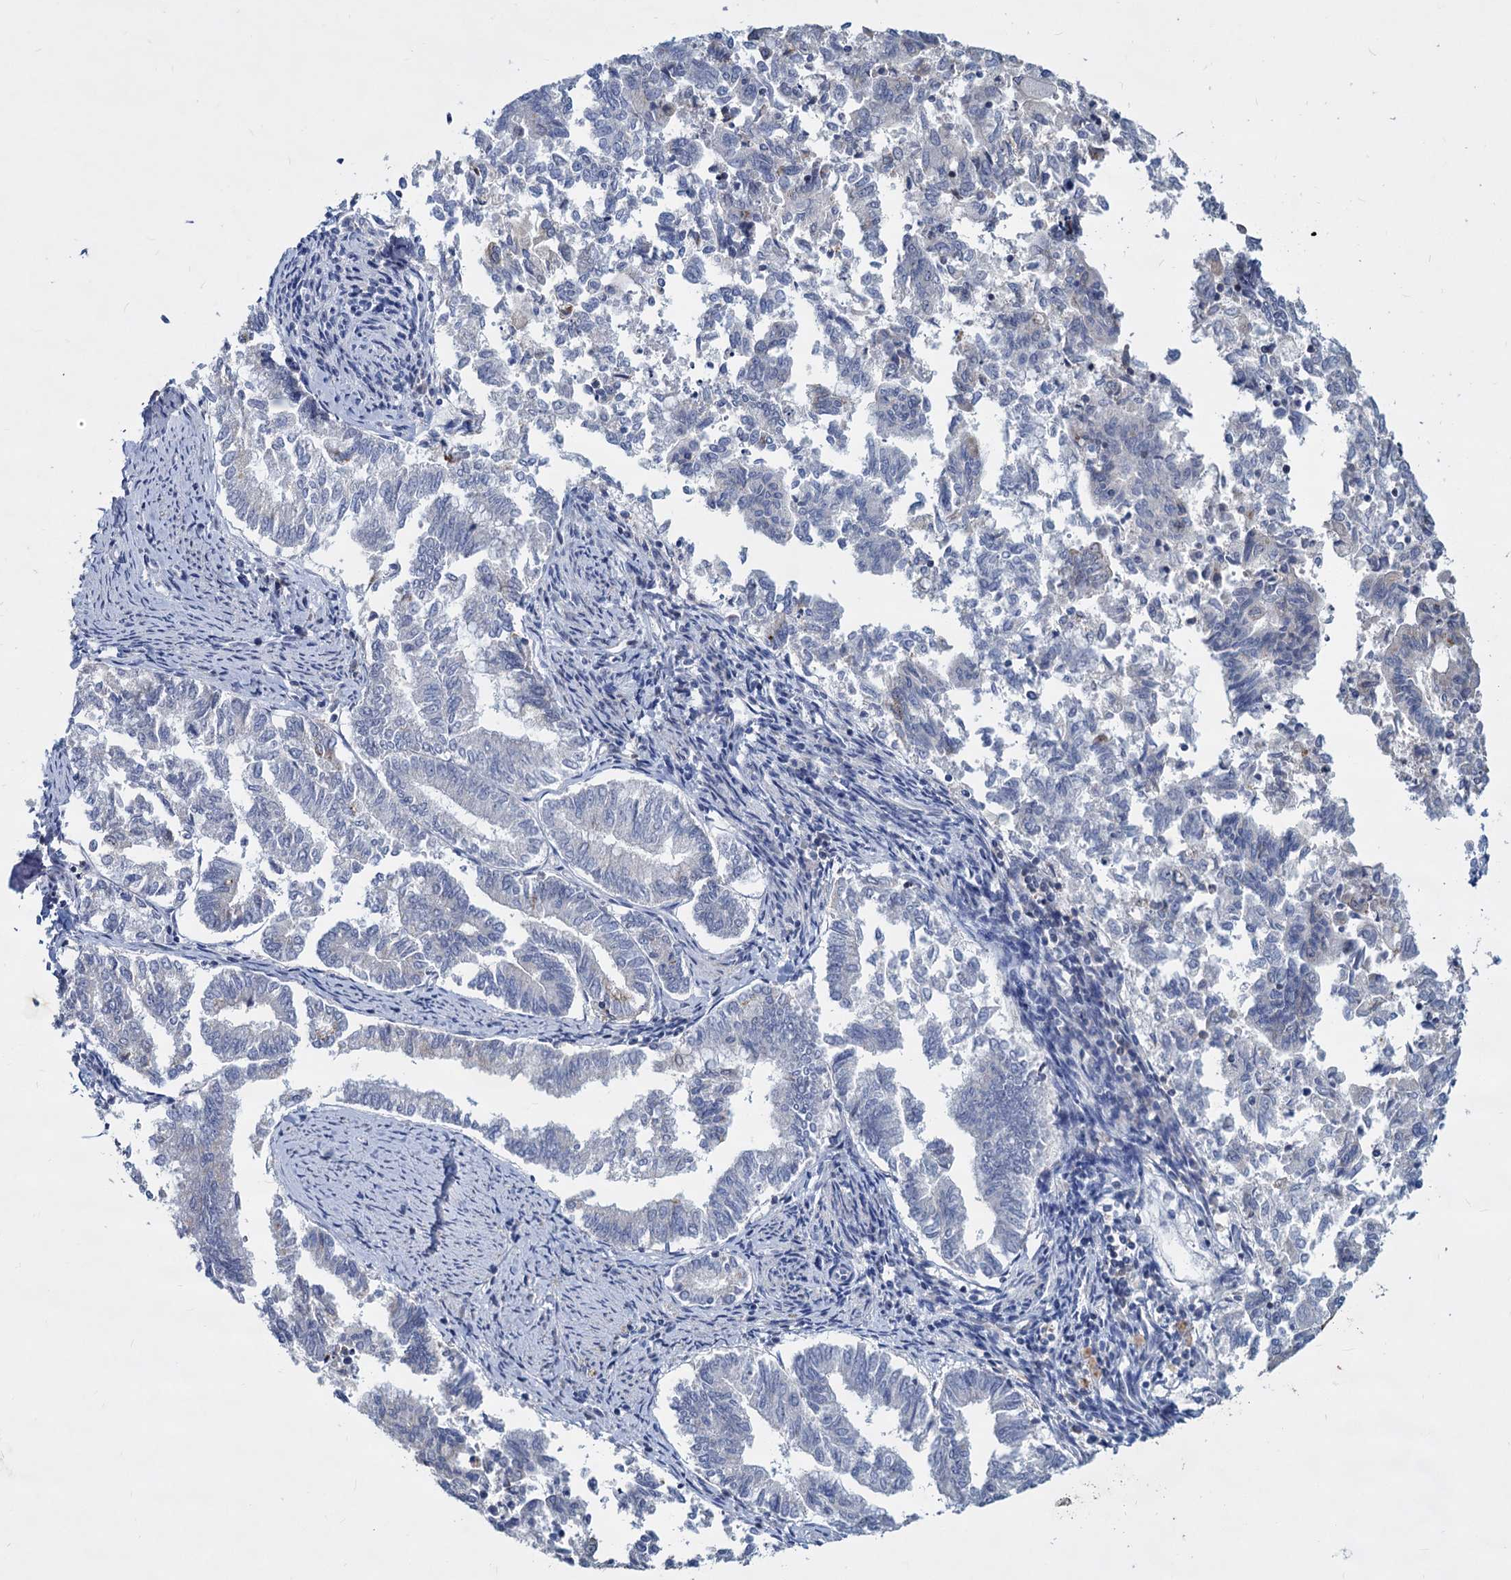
{"staining": {"intensity": "negative", "quantity": "none", "location": "none"}, "tissue": "endometrial cancer", "cell_type": "Tumor cells", "image_type": "cancer", "snomed": [{"axis": "morphology", "description": "Adenocarcinoma, NOS"}, {"axis": "topography", "description": "Endometrium"}], "caption": "IHC photomicrograph of neoplastic tissue: human adenocarcinoma (endometrial) stained with DAB (3,3'-diaminobenzidine) displays no significant protein staining in tumor cells.", "gene": "LRCH4", "patient": {"sex": "female", "age": 79}}